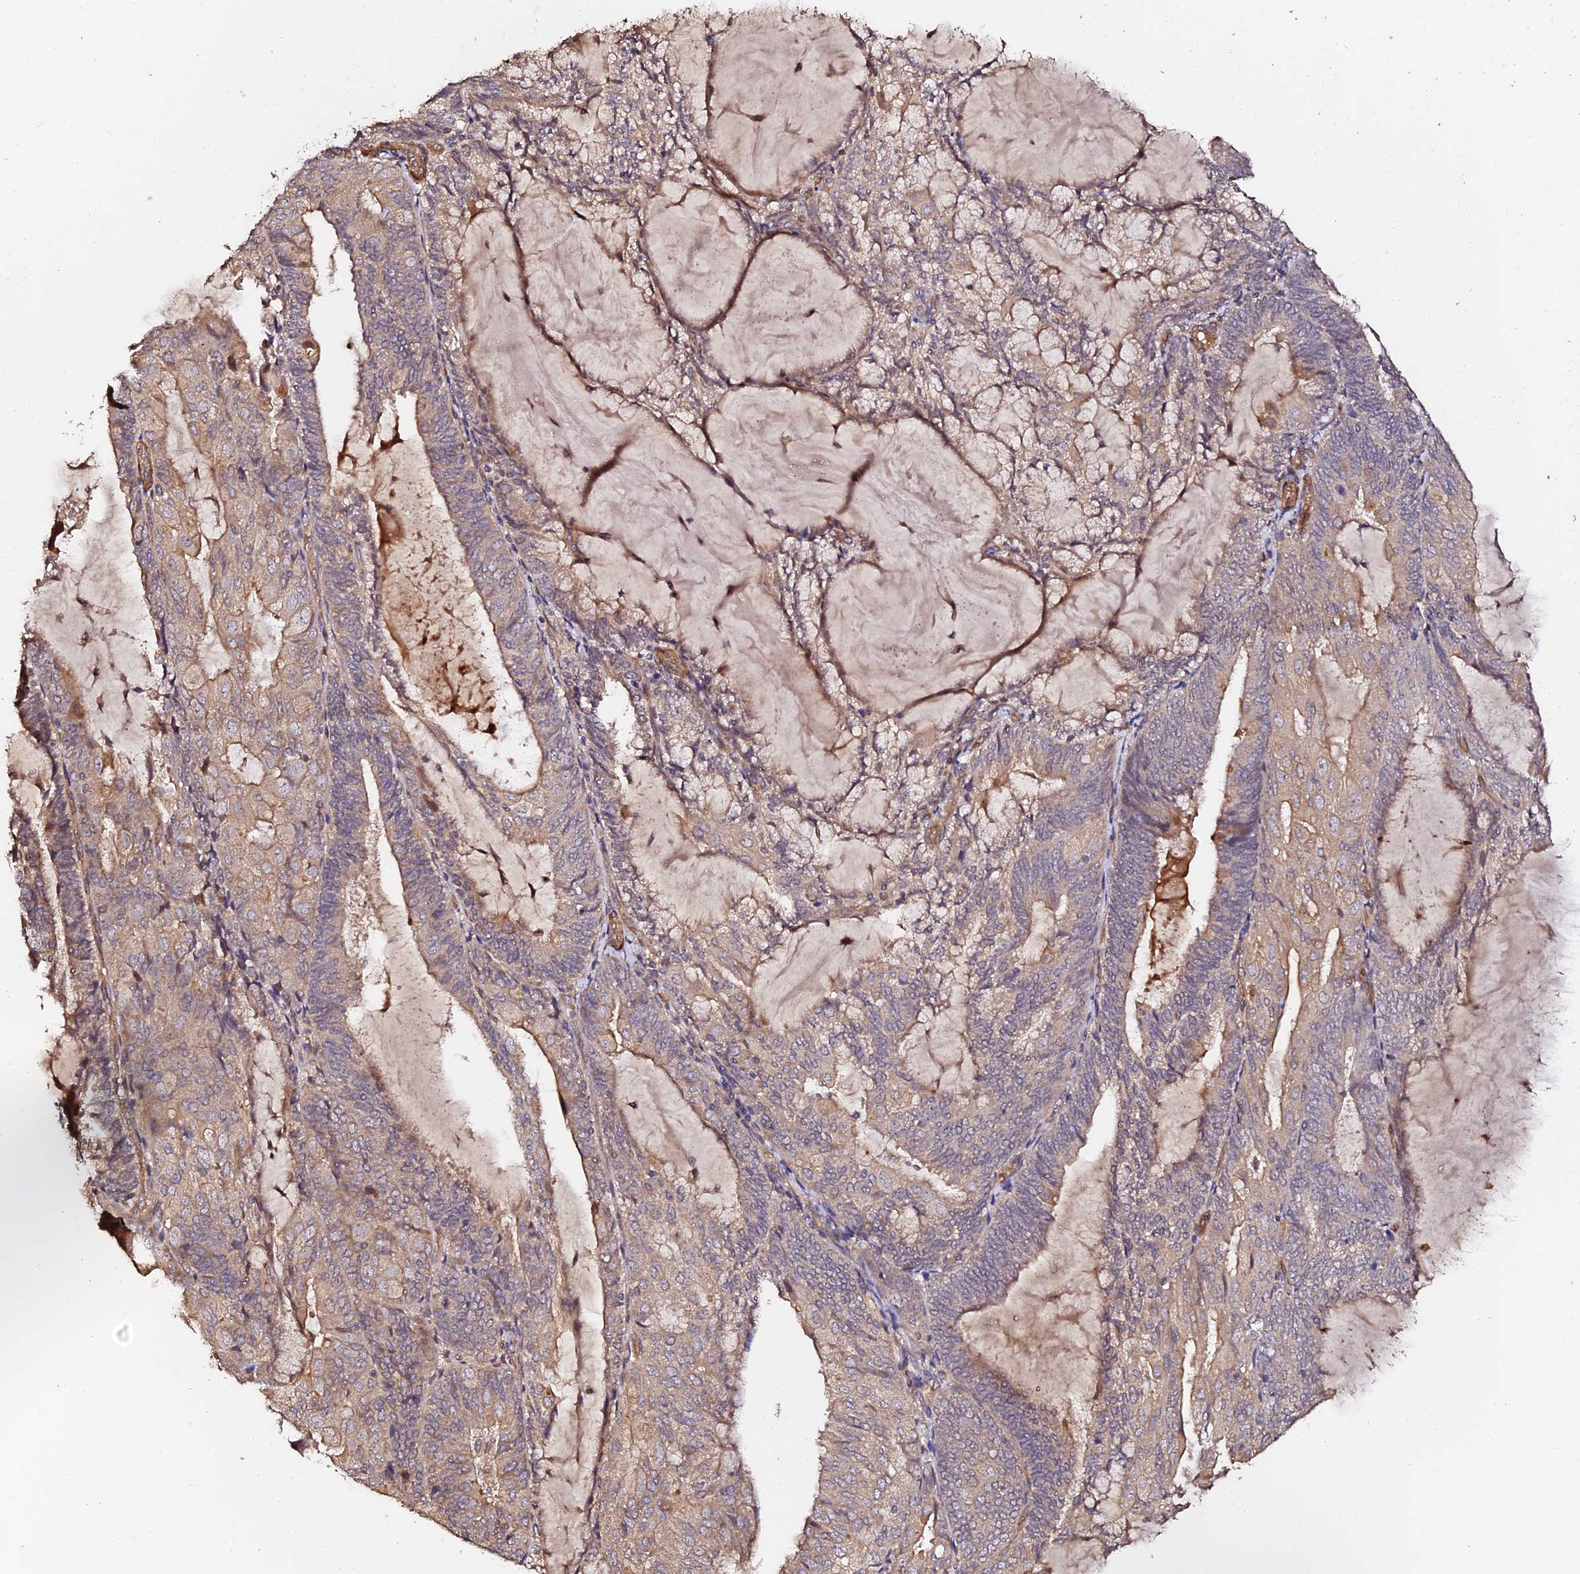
{"staining": {"intensity": "weak", "quantity": "25%-75%", "location": "cytoplasmic/membranous"}, "tissue": "endometrial cancer", "cell_type": "Tumor cells", "image_type": "cancer", "snomed": [{"axis": "morphology", "description": "Adenocarcinoma, NOS"}, {"axis": "topography", "description": "Endometrium"}], "caption": "This is an image of IHC staining of adenocarcinoma (endometrial), which shows weak expression in the cytoplasmic/membranous of tumor cells.", "gene": "TDO2", "patient": {"sex": "female", "age": 81}}